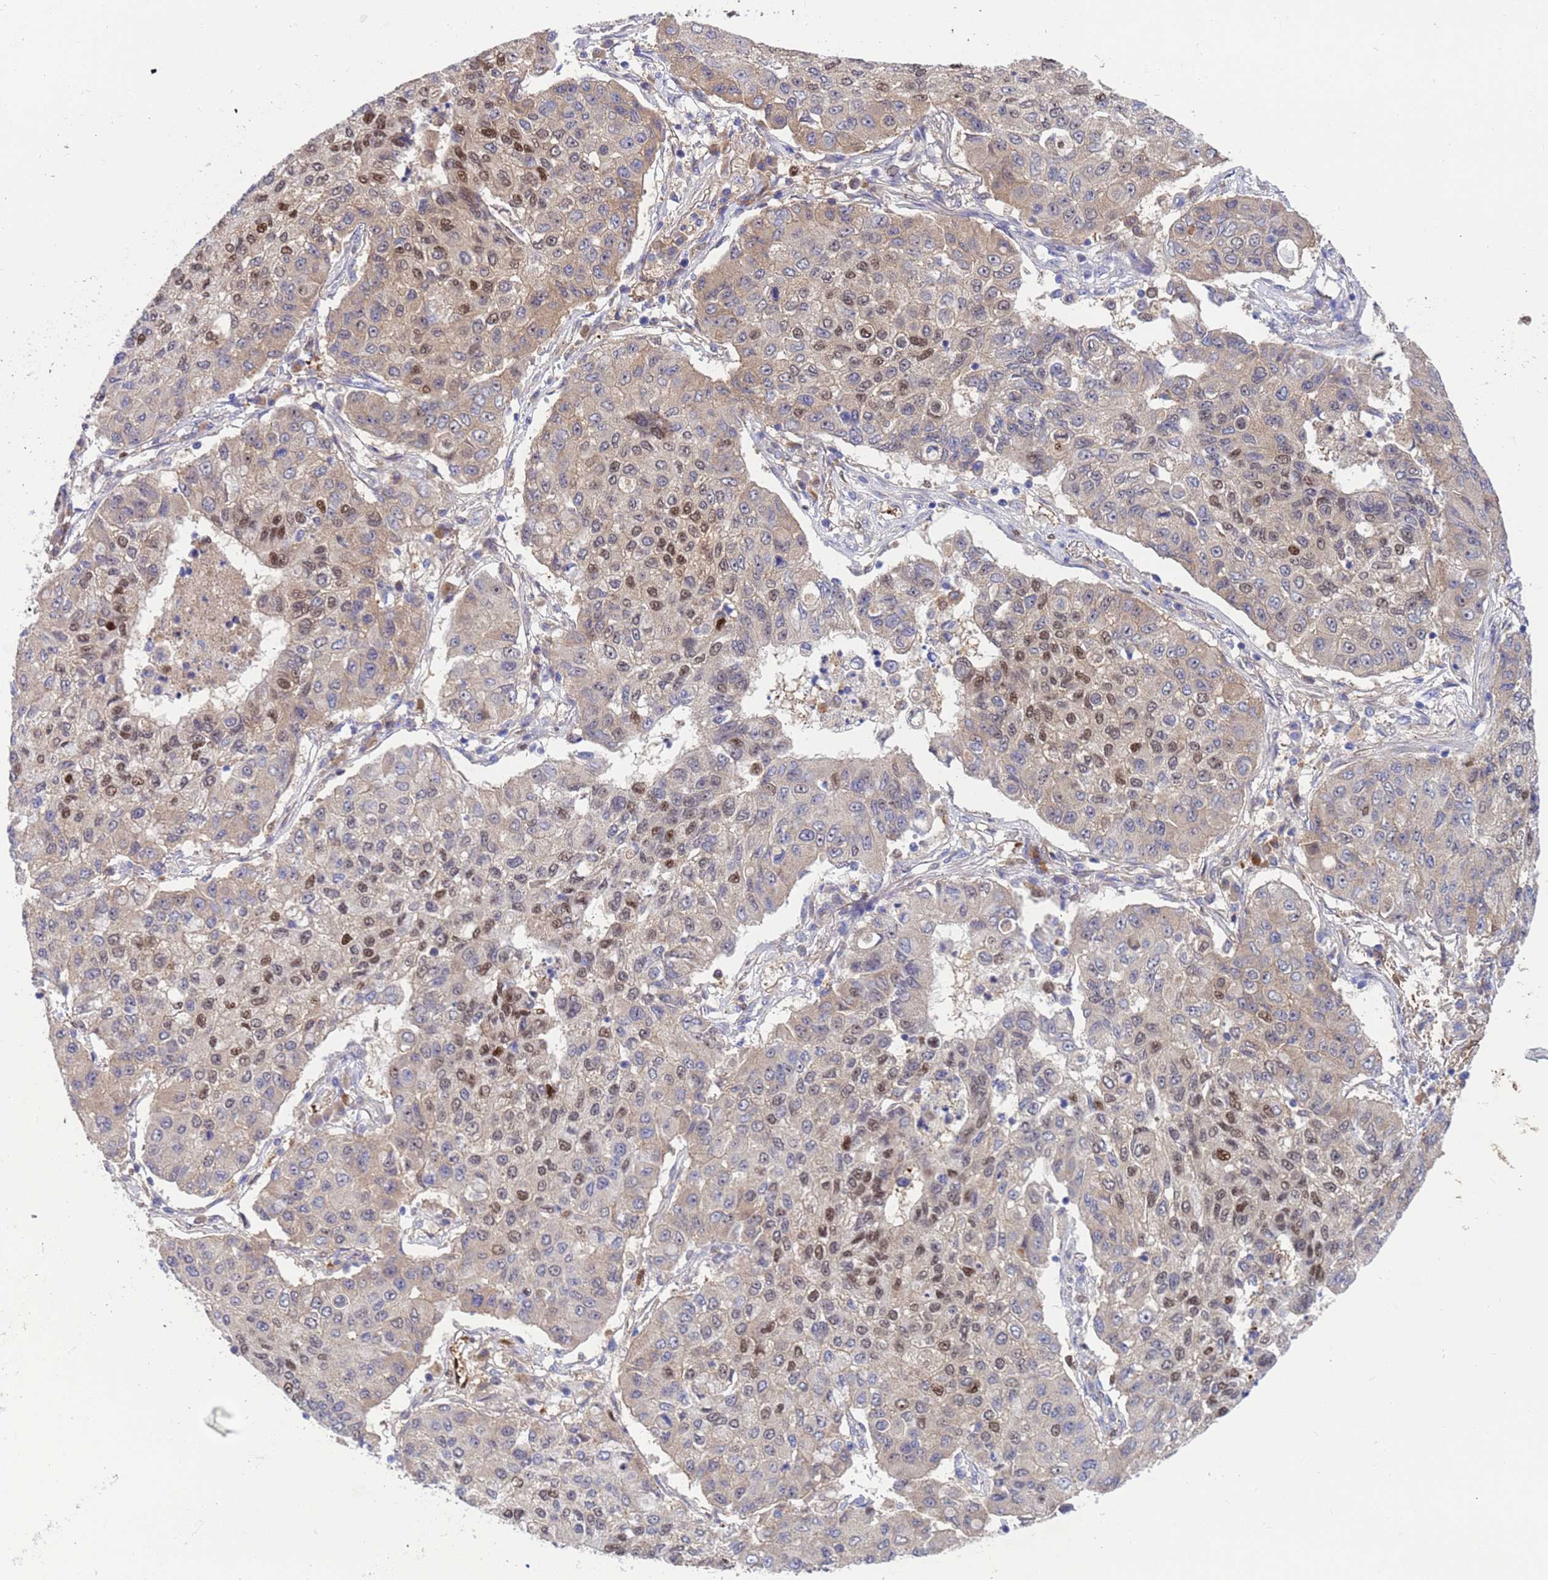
{"staining": {"intensity": "moderate", "quantity": "25%-75%", "location": "nuclear"}, "tissue": "lung cancer", "cell_type": "Tumor cells", "image_type": "cancer", "snomed": [{"axis": "morphology", "description": "Squamous cell carcinoma, NOS"}, {"axis": "topography", "description": "Lung"}], "caption": "Approximately 25%-75% of tumor cells in human squamous cell carcinoma (lung) reveal moderate nuclear protein positivity as visualized by brown immunohistochemical staining.", "gene": "FOXRED1", "patient": {"sex": "male", "age": 74}}